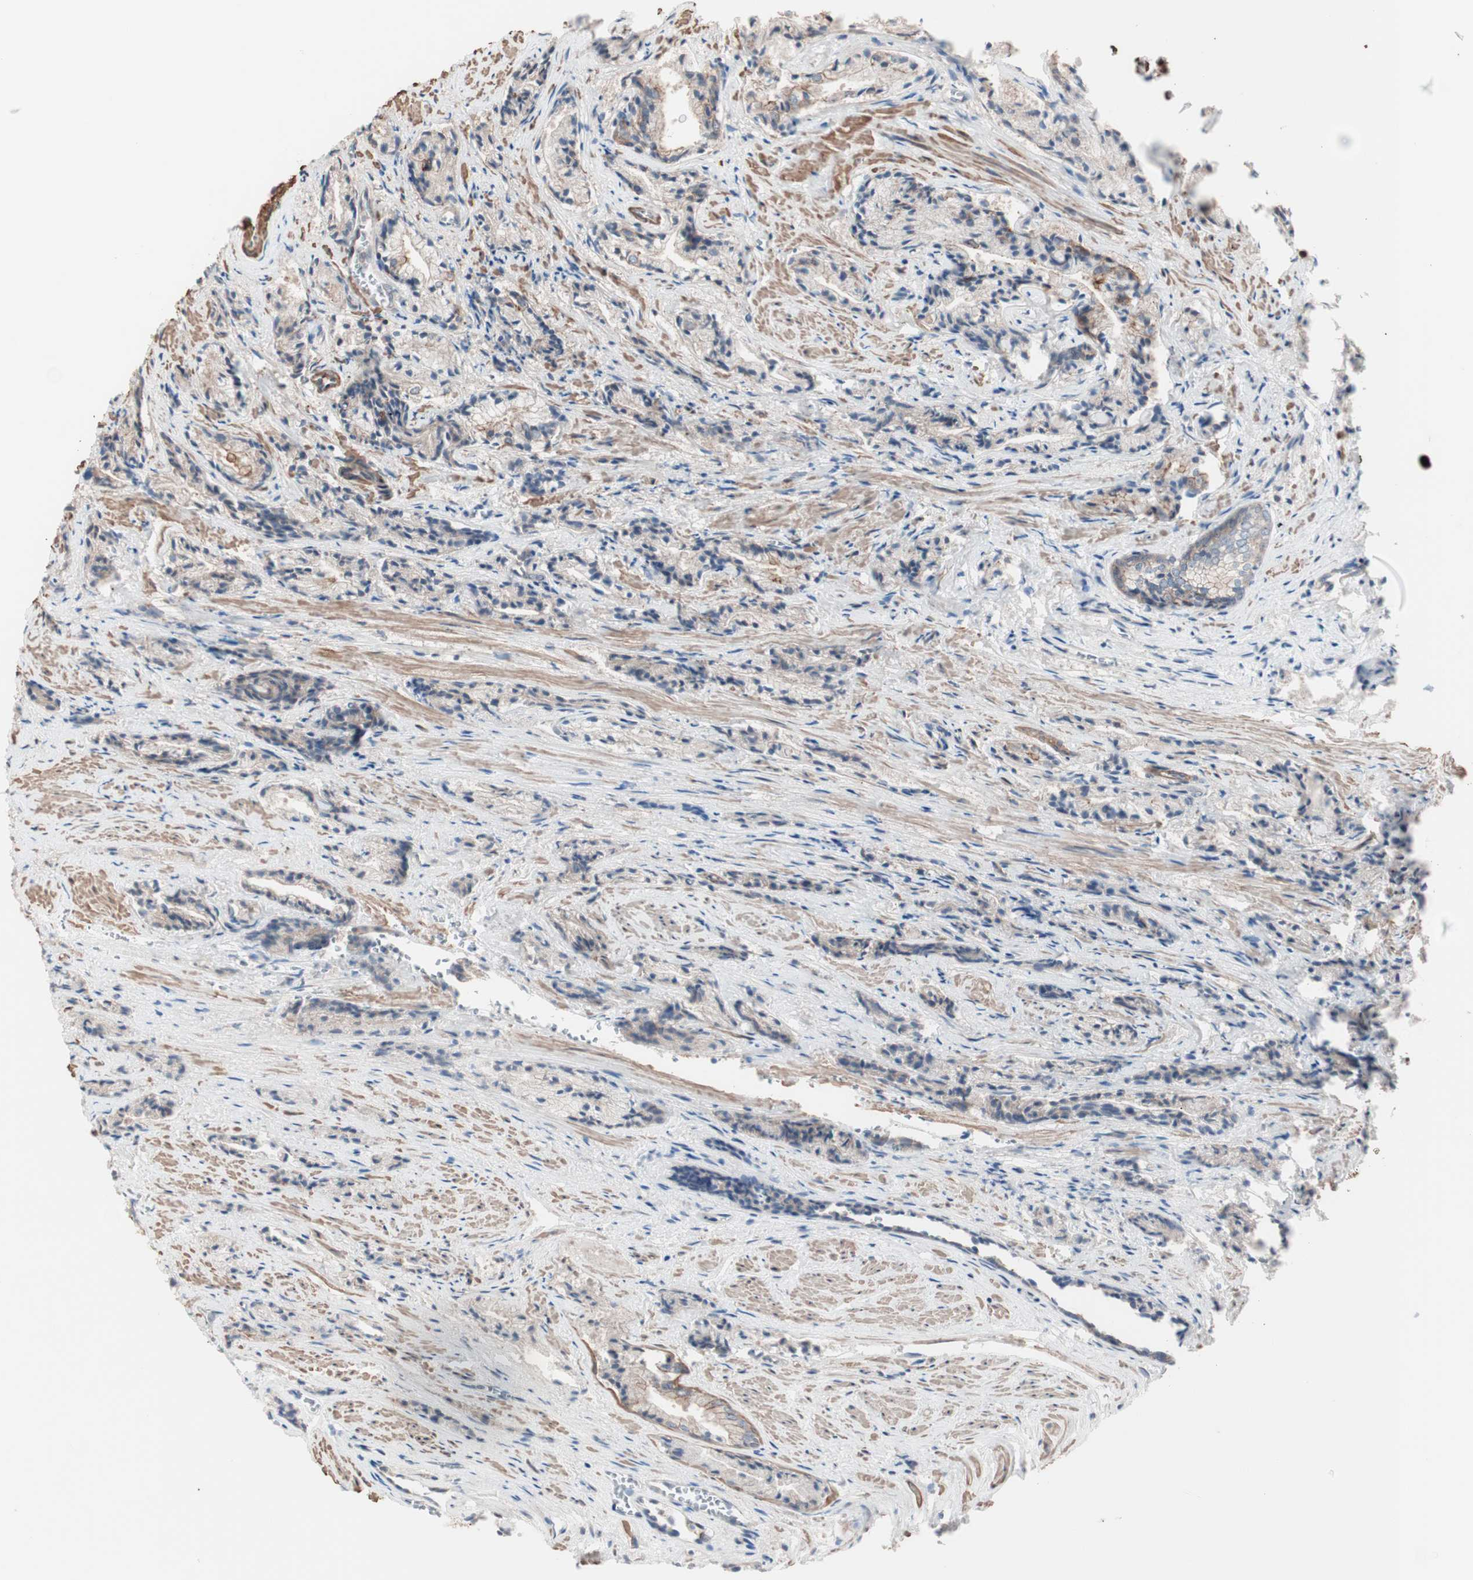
{"staining": {"intensity": "moderate", "quantity": "25%-75%", "location": "cytoplasmic/membranous"}, "tissue": "prostate cancer", "cell_type": "Tumor cells", "image_type": "cancer", "snomed": [{"axis": "morphology", "description": "Adenocarcinoma, Low grade"}, {"axis": "topography", "description": "Prostate"}], "caption": "Immunohistochemical staining of human prostate cancer displays medium levels of moderate cytoplasmic/membranous staining in approximately 25%-75% of tumor cells. The protein of interest is shown in brown color, while the nuclei are stained blue.", "gene": "ALG5", "patient": {"sex": "male", "age": 60}}